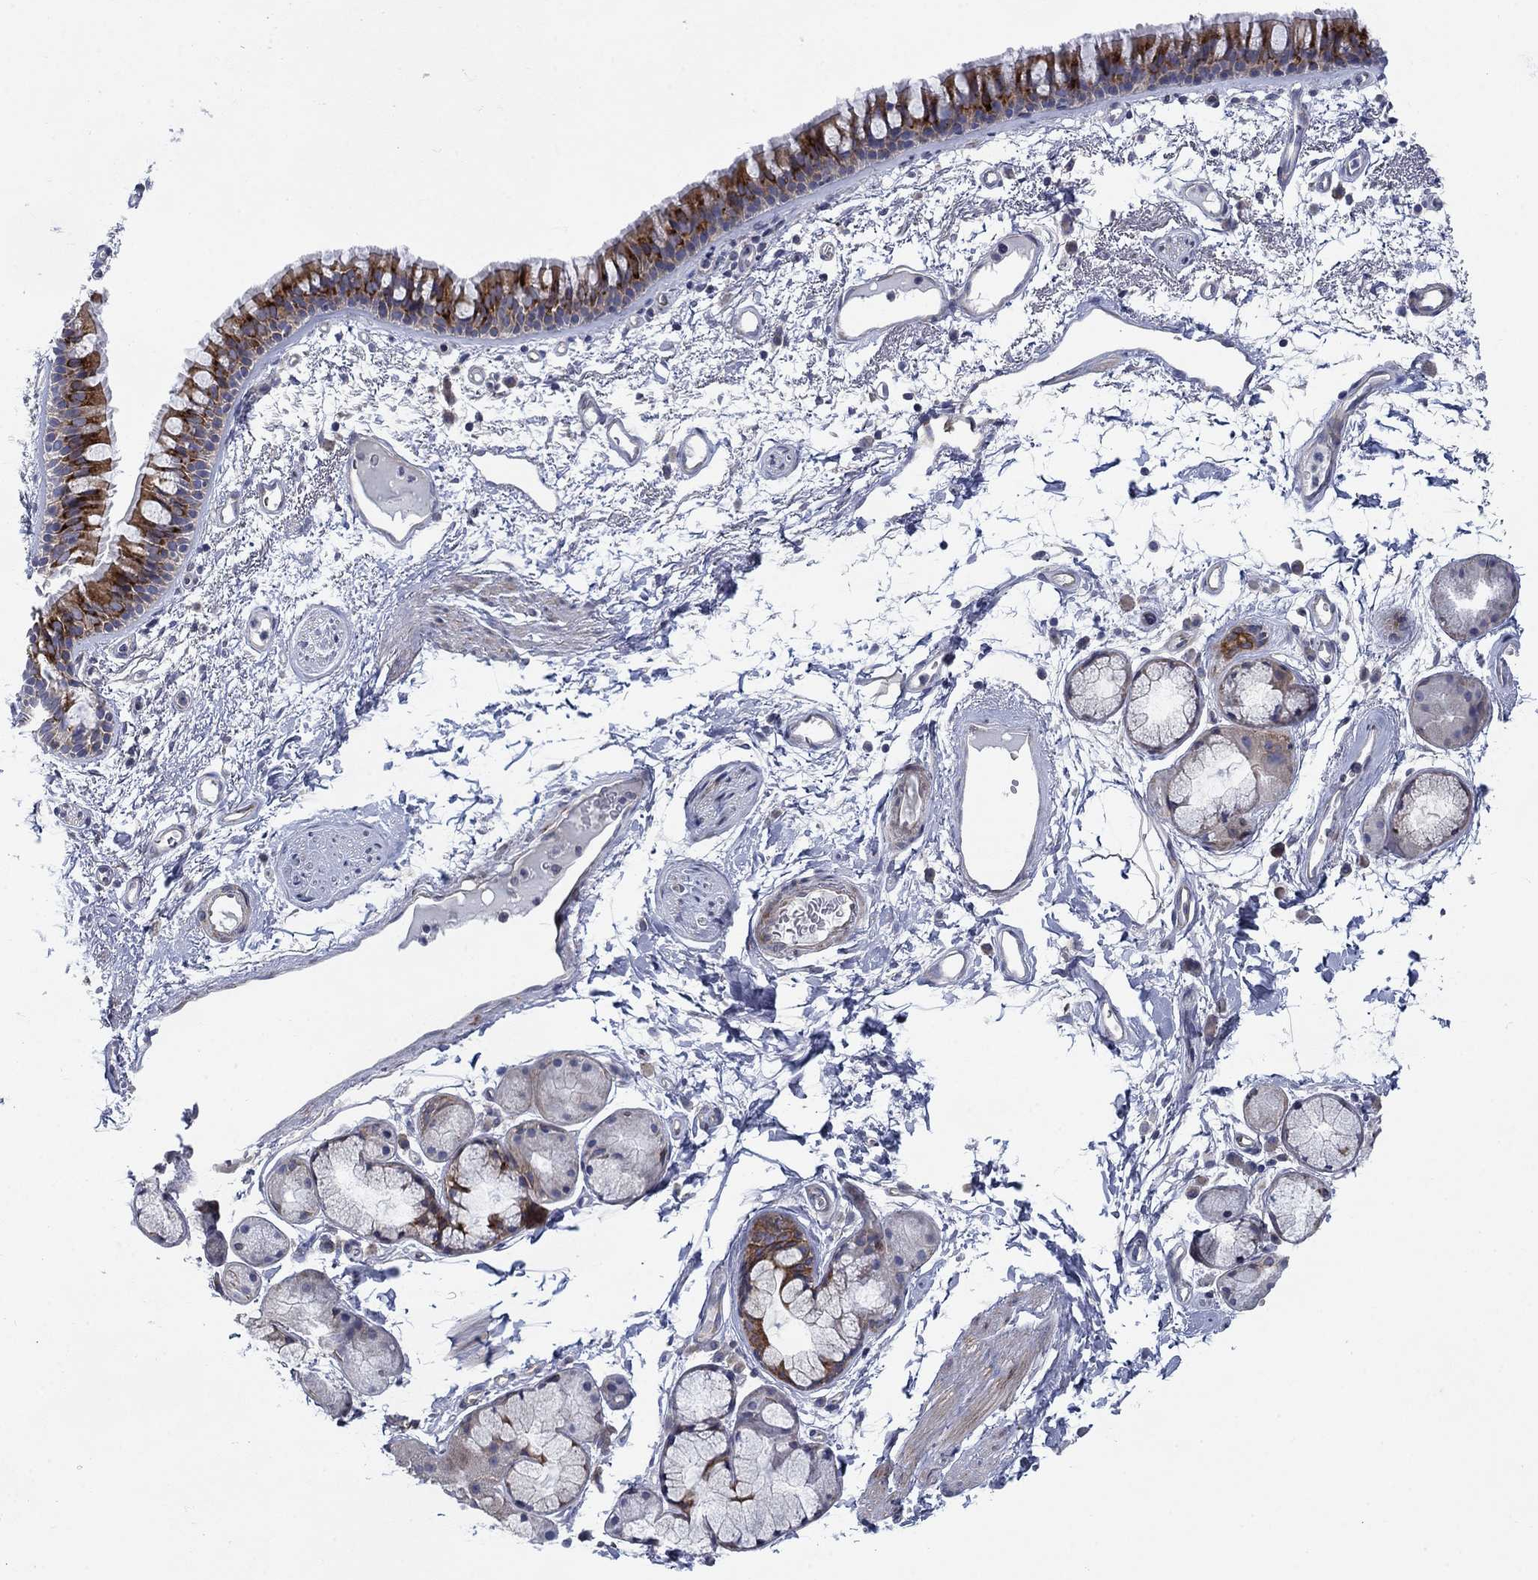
{"staining": {"intensity": "strong", "quantity": "25%-75%", "location": "cytoplasmic/membranous"}, "tissue": "bronchus", "cell_type": "Respiratory epithelial cells", "image_type": "normal", "snomed": [{"axis": "morphology", "description": "Normal tissue, NOS"}, {"axis": "topography", "description": "Cartilage tissue"}, {"axis": "topography", "description": "Bronchus"}], "caption": "IHC (DAB (3,3'-diaminobenzidine)) staining of normal human bronchus exhibits strong cytoplasmic/membranous protein positivity in about 25%-75% of respiratory epithelial cells.", "gene": "FXR1", "patient": {"sex": "male", "age": 66}}